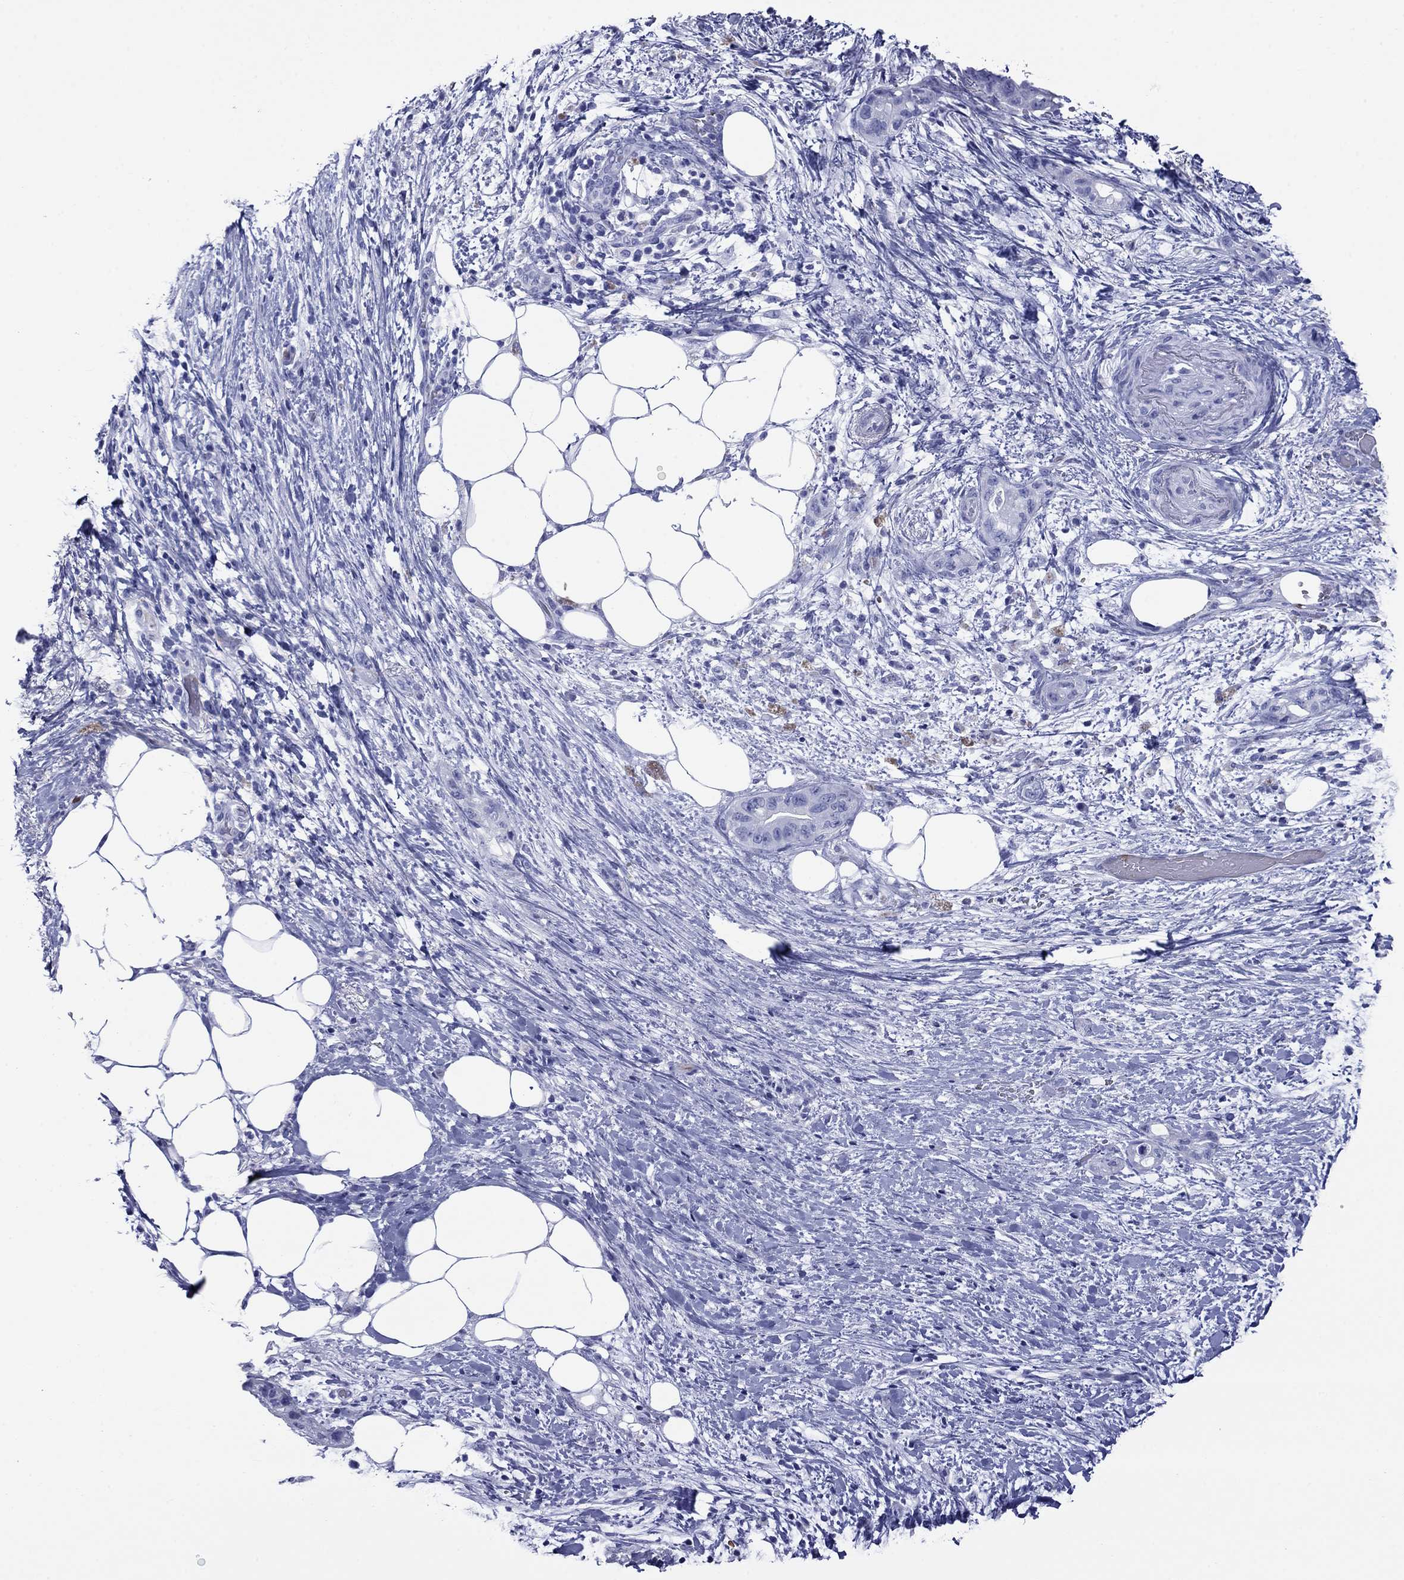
{"staining": {"intensity": "negative", "quantity": "none", "location": "none"}, "tissue": "pancreatic cancer", "cell_type": "Tumor cells", "image_type": "cancer", "snomed": [{"axis": "morphology", "description": "Adenocarcinoma, NOS"}, {"axis": "topography", "description": "Pancreas"}], "caption": "A photomicrograph of human adenocarcinoma (pancreatic) is negative for staining in tumor cells.", "gene": "ROM1", "patient": {"sex": "female", "age": 72}}